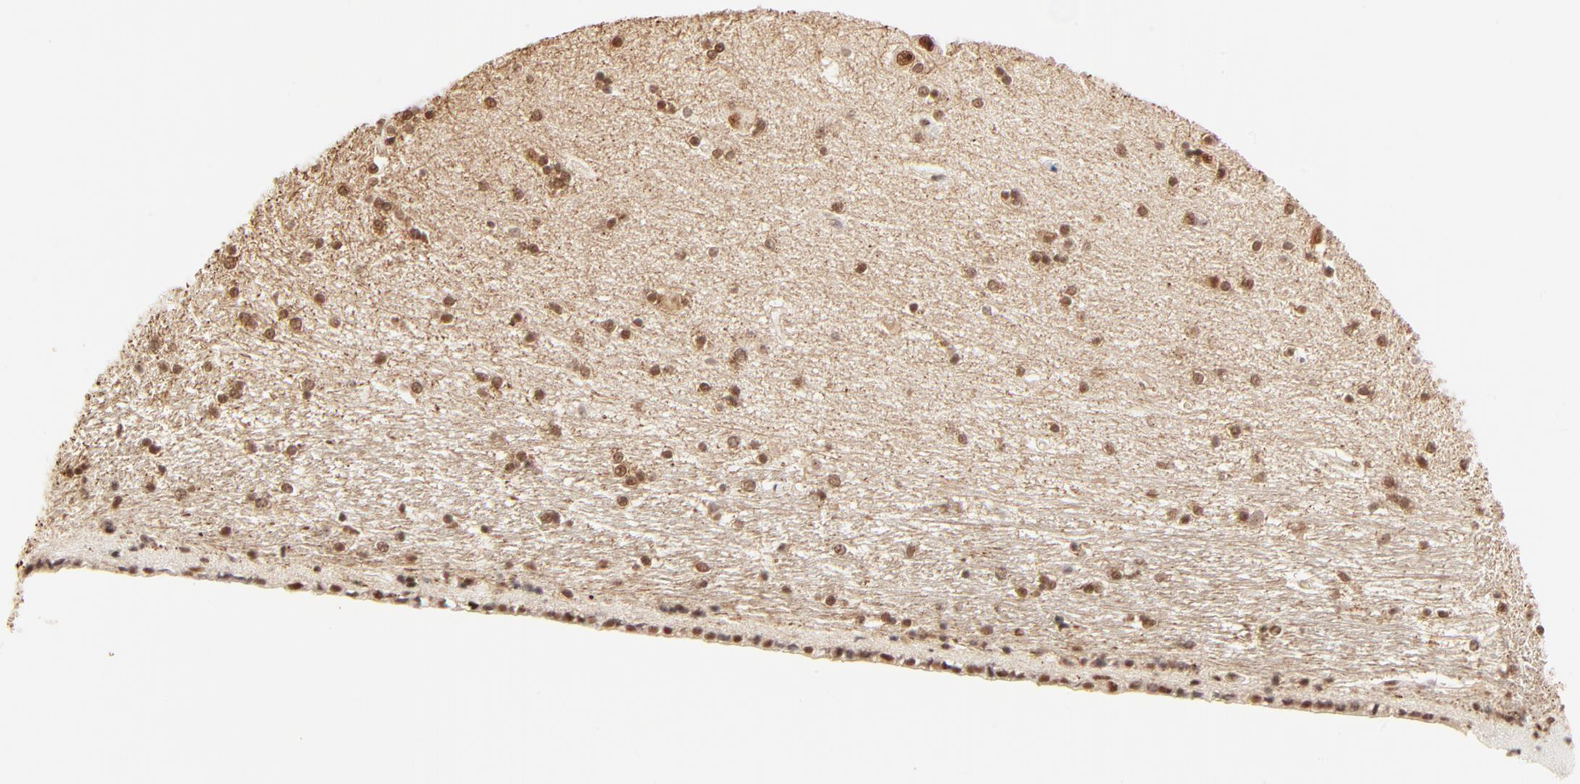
{"staining": {"intensity": "moderate", "quantity": ">75%", "location": "nuclear"}, "tissue": "hippocampus", "cell_type": "Glial cells", "image_type": "normal", "snomed": [{"axis": "morphology", "description": "Normal tissue, NOS"}, {"axis": "topography", "description": "Hippocampus"}], "caption": "An immunohistochemistry (IHC) micrograph of benign tissue is shown. Protein staining in brown shows moderate nuclear positivity in hippocampus within glial cells.", "gene": "FAM50A", "patient": {"sex": "female", "age": 54}}